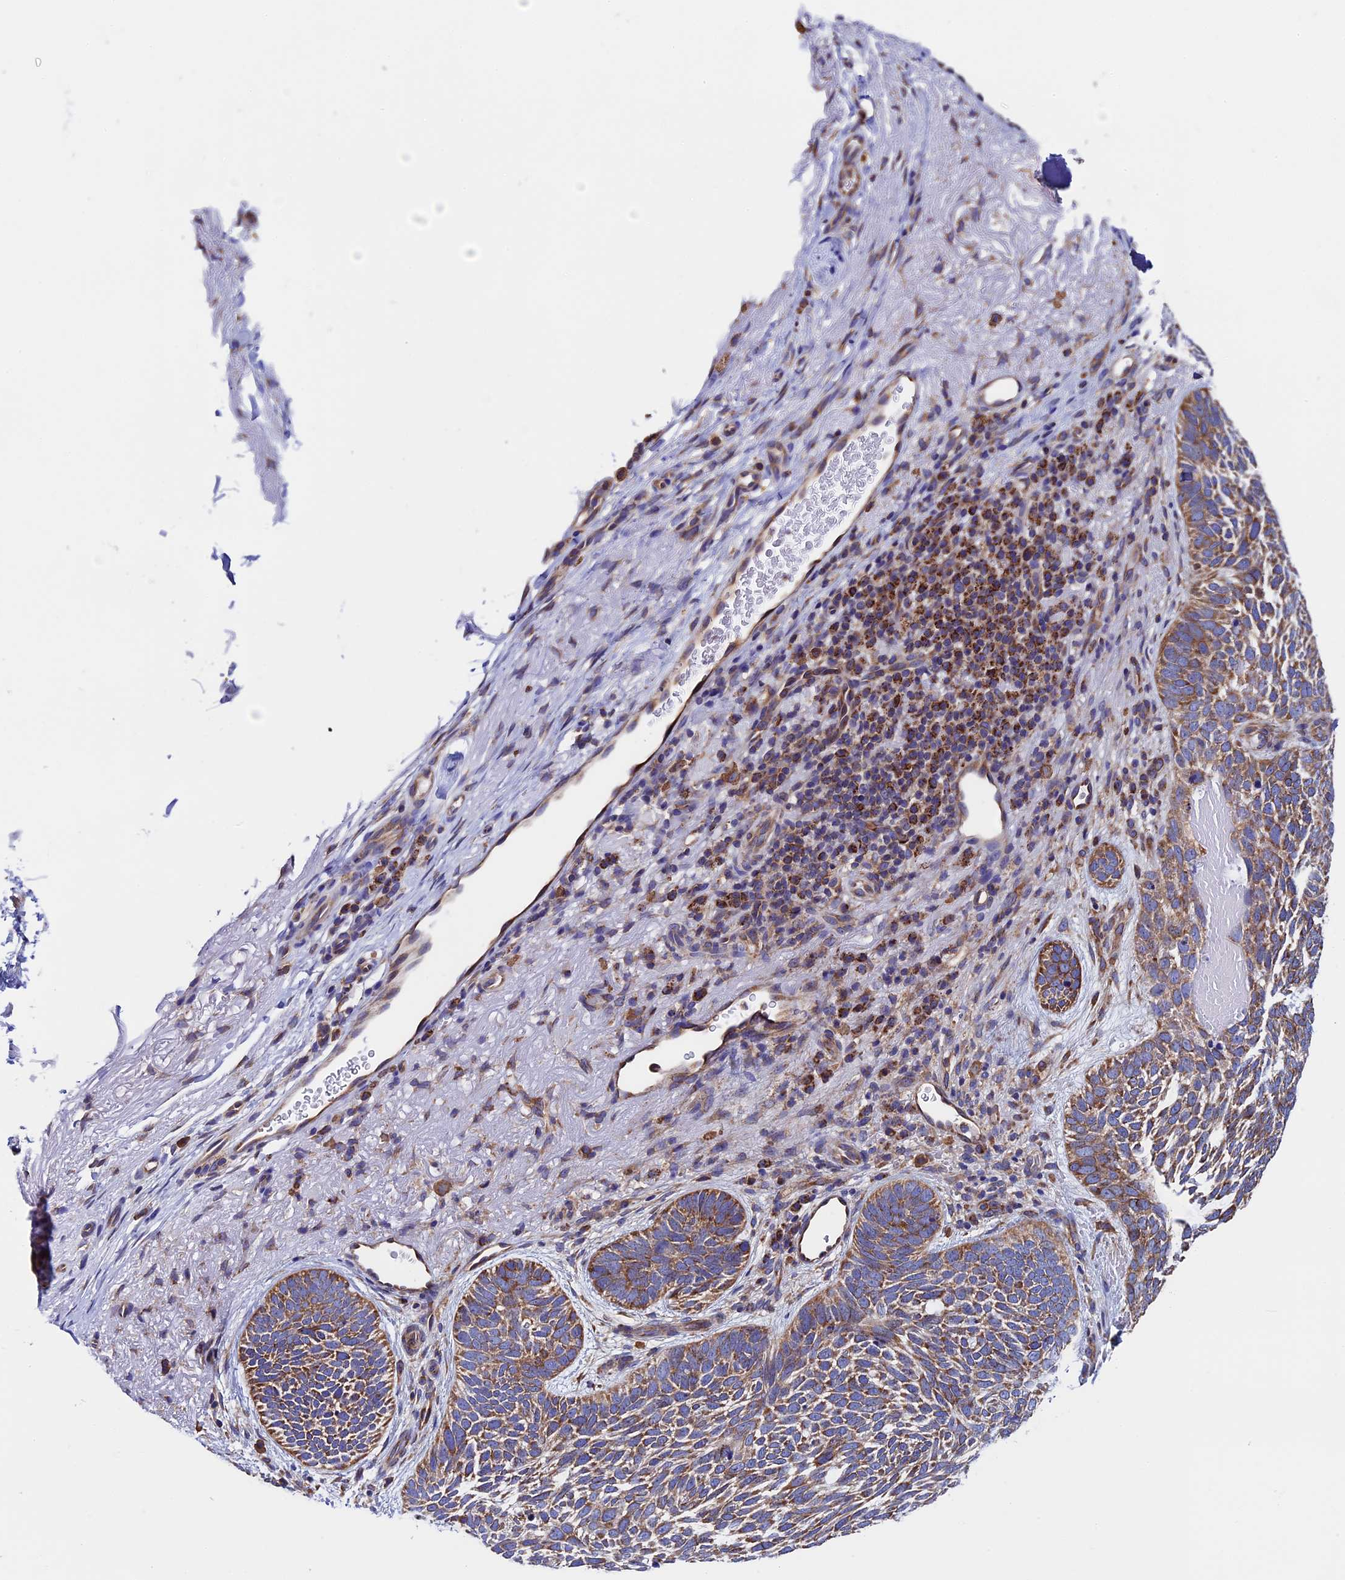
{"staining": {"intensity": "moderate", "quantity": ">75%", "location": "cytoplasmic/membranous"}, "tissue": "skin cancer", "cell_type": "Tumor cells", "image_type": "cancer", "snomed": [{"axis": "morphology", "description": "Basal cell carcinoma"}, {"axis": "topography", "description": "Skin"}], "caption": "Skin cancer (basal cell carcinoma) was stained to show a protein in brown. There is medium levels of moderate cytoplasmic/membranous expression in about >75% of tumor cells. (IHC, brightfield microscopy, high magnification).", "gene": "SLC9A5", "patient": {"sex": "female", "age": 85}}